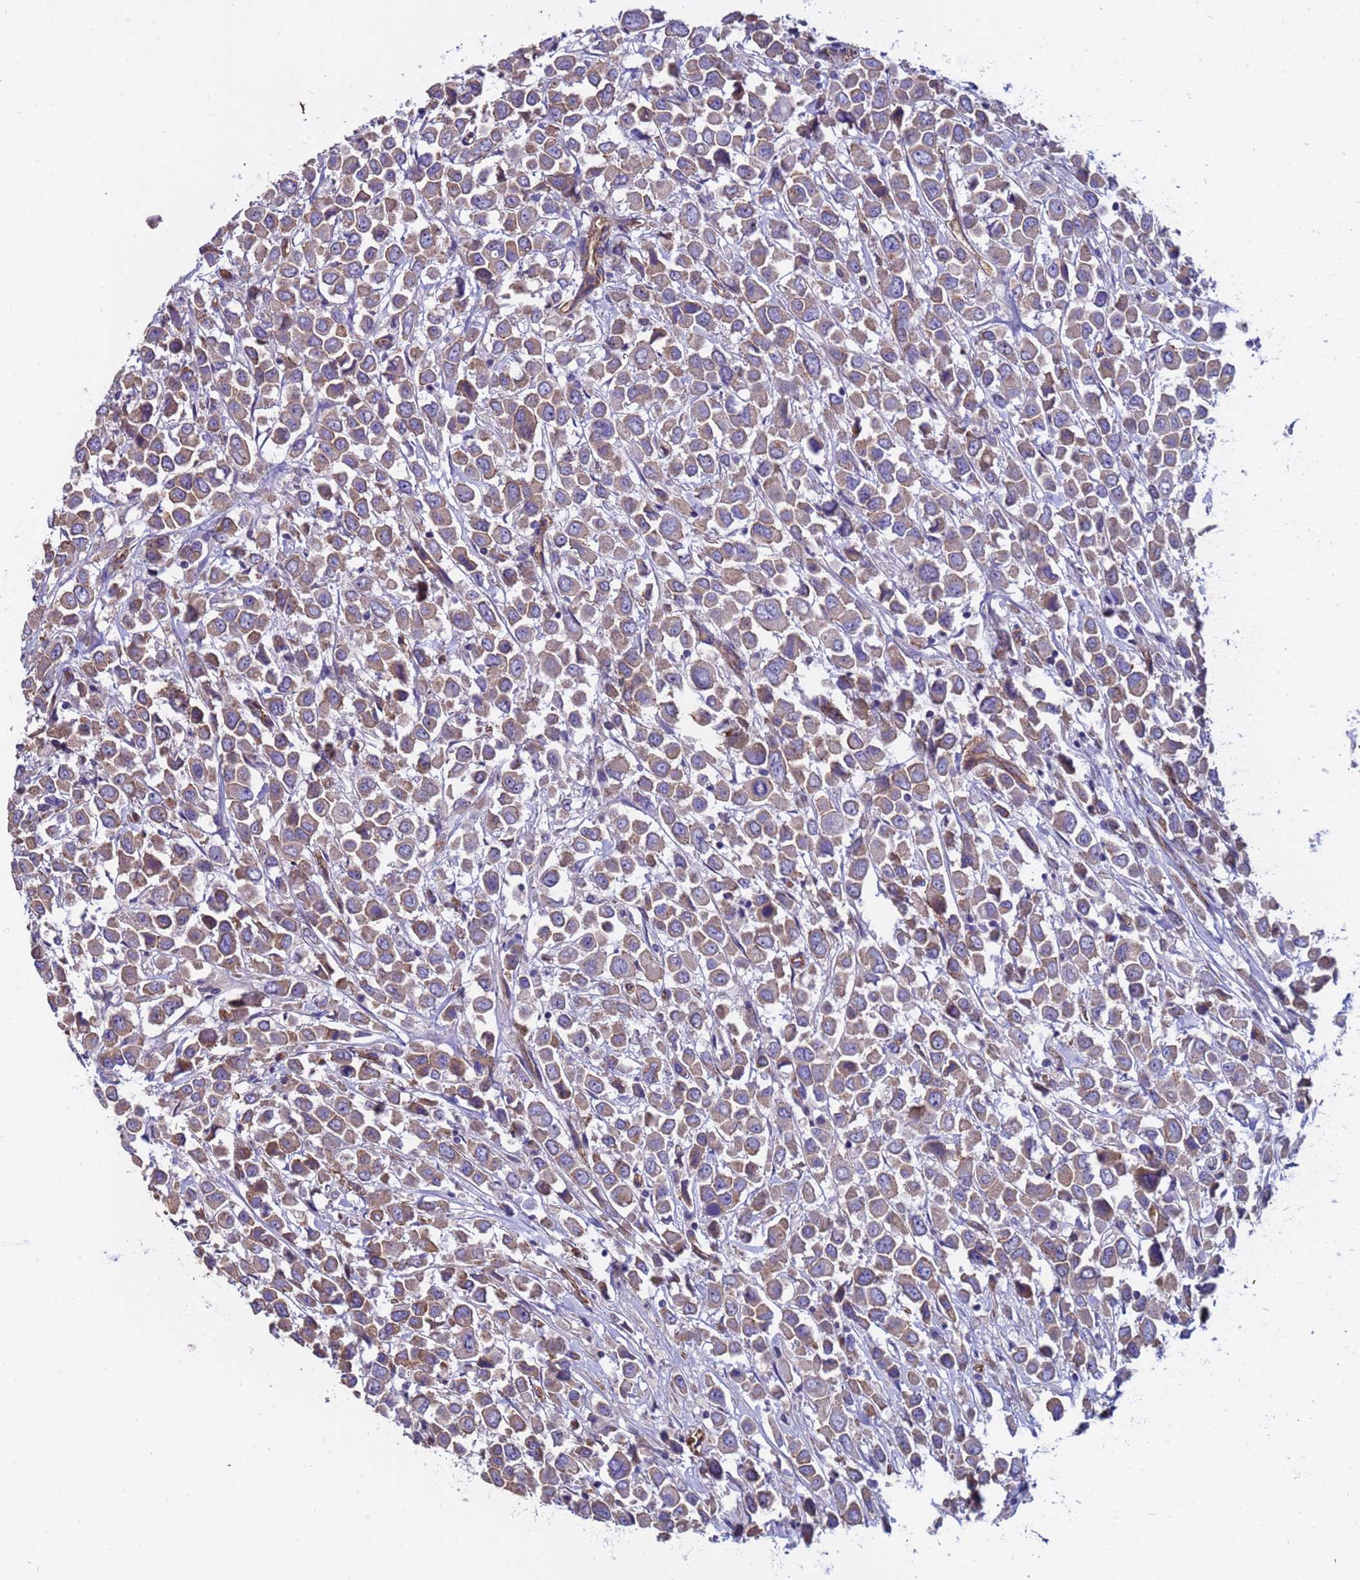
{"staining": {"intensity": "weak", "quantity": ">75%", "location": "cytoplasmic/membranous"}, "tissue": "breast cancer", "cell_type": "Tumor cells", "image_type": "cancer", "snomed": [{"axis": "morphology", "description": "Duct carcinoma"}, {"axis": "topography", "description": "Breast"}], "caption": "Human invasive ductal carcinoma (breast) stained for a protein (brown) shows weak cytoplasmic/membranous positive staining in approximately >75% of tumor cells.", "gene": "ZNF248", "patient": {"sex": "female", "age": 61}}